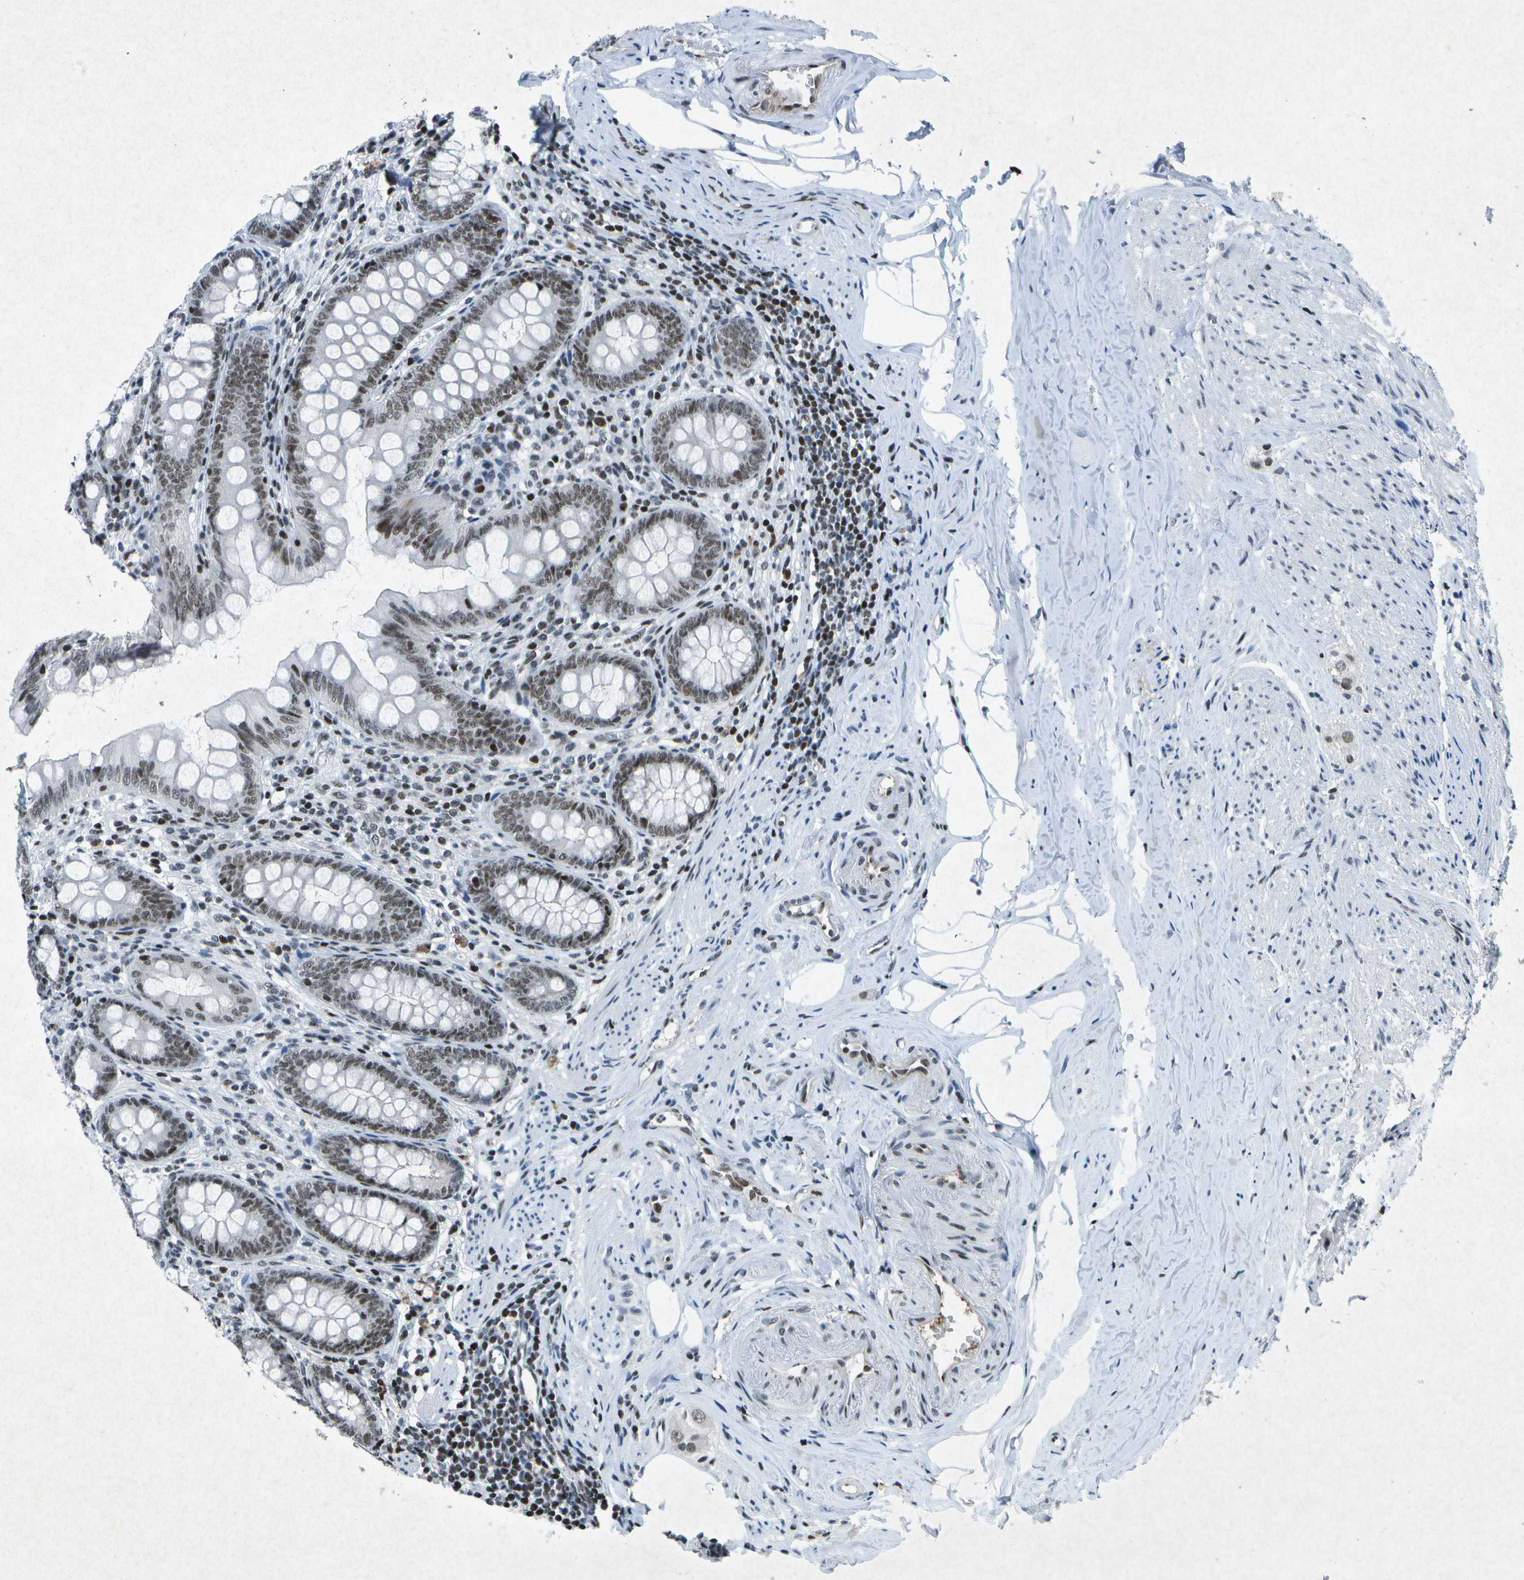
{"staining": {"intensity": "strong", "quantity": "25%-75%", "location": "nuclear"}, "tissue": "appendix", "cell_type": "Glandular cells", "image_type": "normal", "snomed": [{"axis": "morphology", "description": "Normal tissue, NOS"}, {"axis": "topography", "description": "Appendix"}], "caption": "Protein expression analysis of normal appendix shows strong nuclear staining in approximately 25%-75% of glandular cells. Immunohistochemistry (ihc) stains the protein in brown and the nuclei are stained blue.", "gene": "MTA2", "patient": {"sex": "female", "age": 77}}